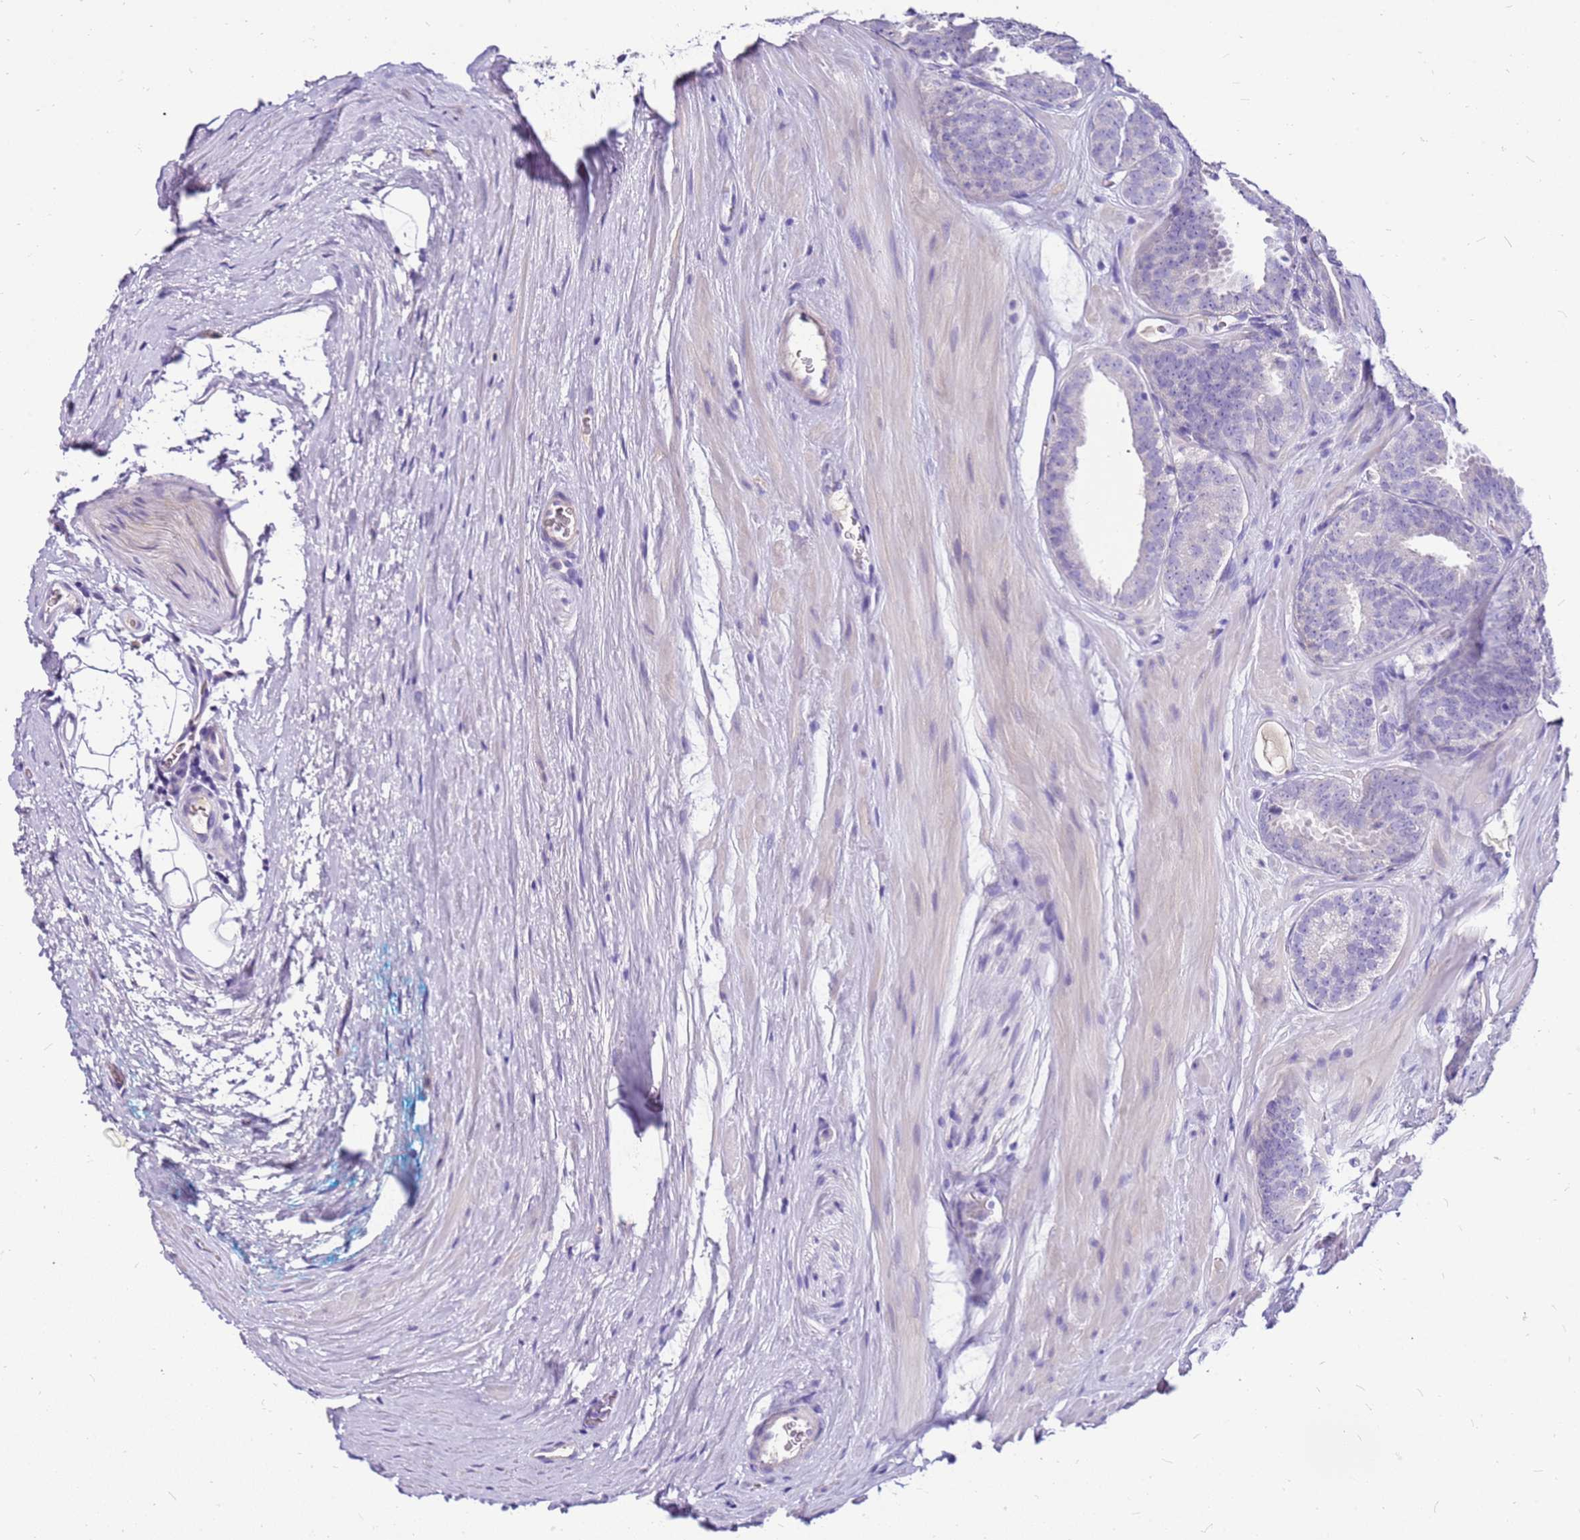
{"staining": {"intensity": "negative", "quantity": "none", "location": "none"}, "tissue": "prostate cancer", "cell_type": "Tumor cells", "image_type": "cancer", "snomed": [{"axis": "morphology", "description": "Adenocarcinoma, High grade"}, {"axis": "topography", "description": "Prostate"}], "caption": "This is an immunohistochemistry image of human prostate cancer (adenocarcinoma (high-grade)). There is no positivity in tumor cells.", "gene": "DCDC2B", "patient": {"sex": "male", "age": 63}}